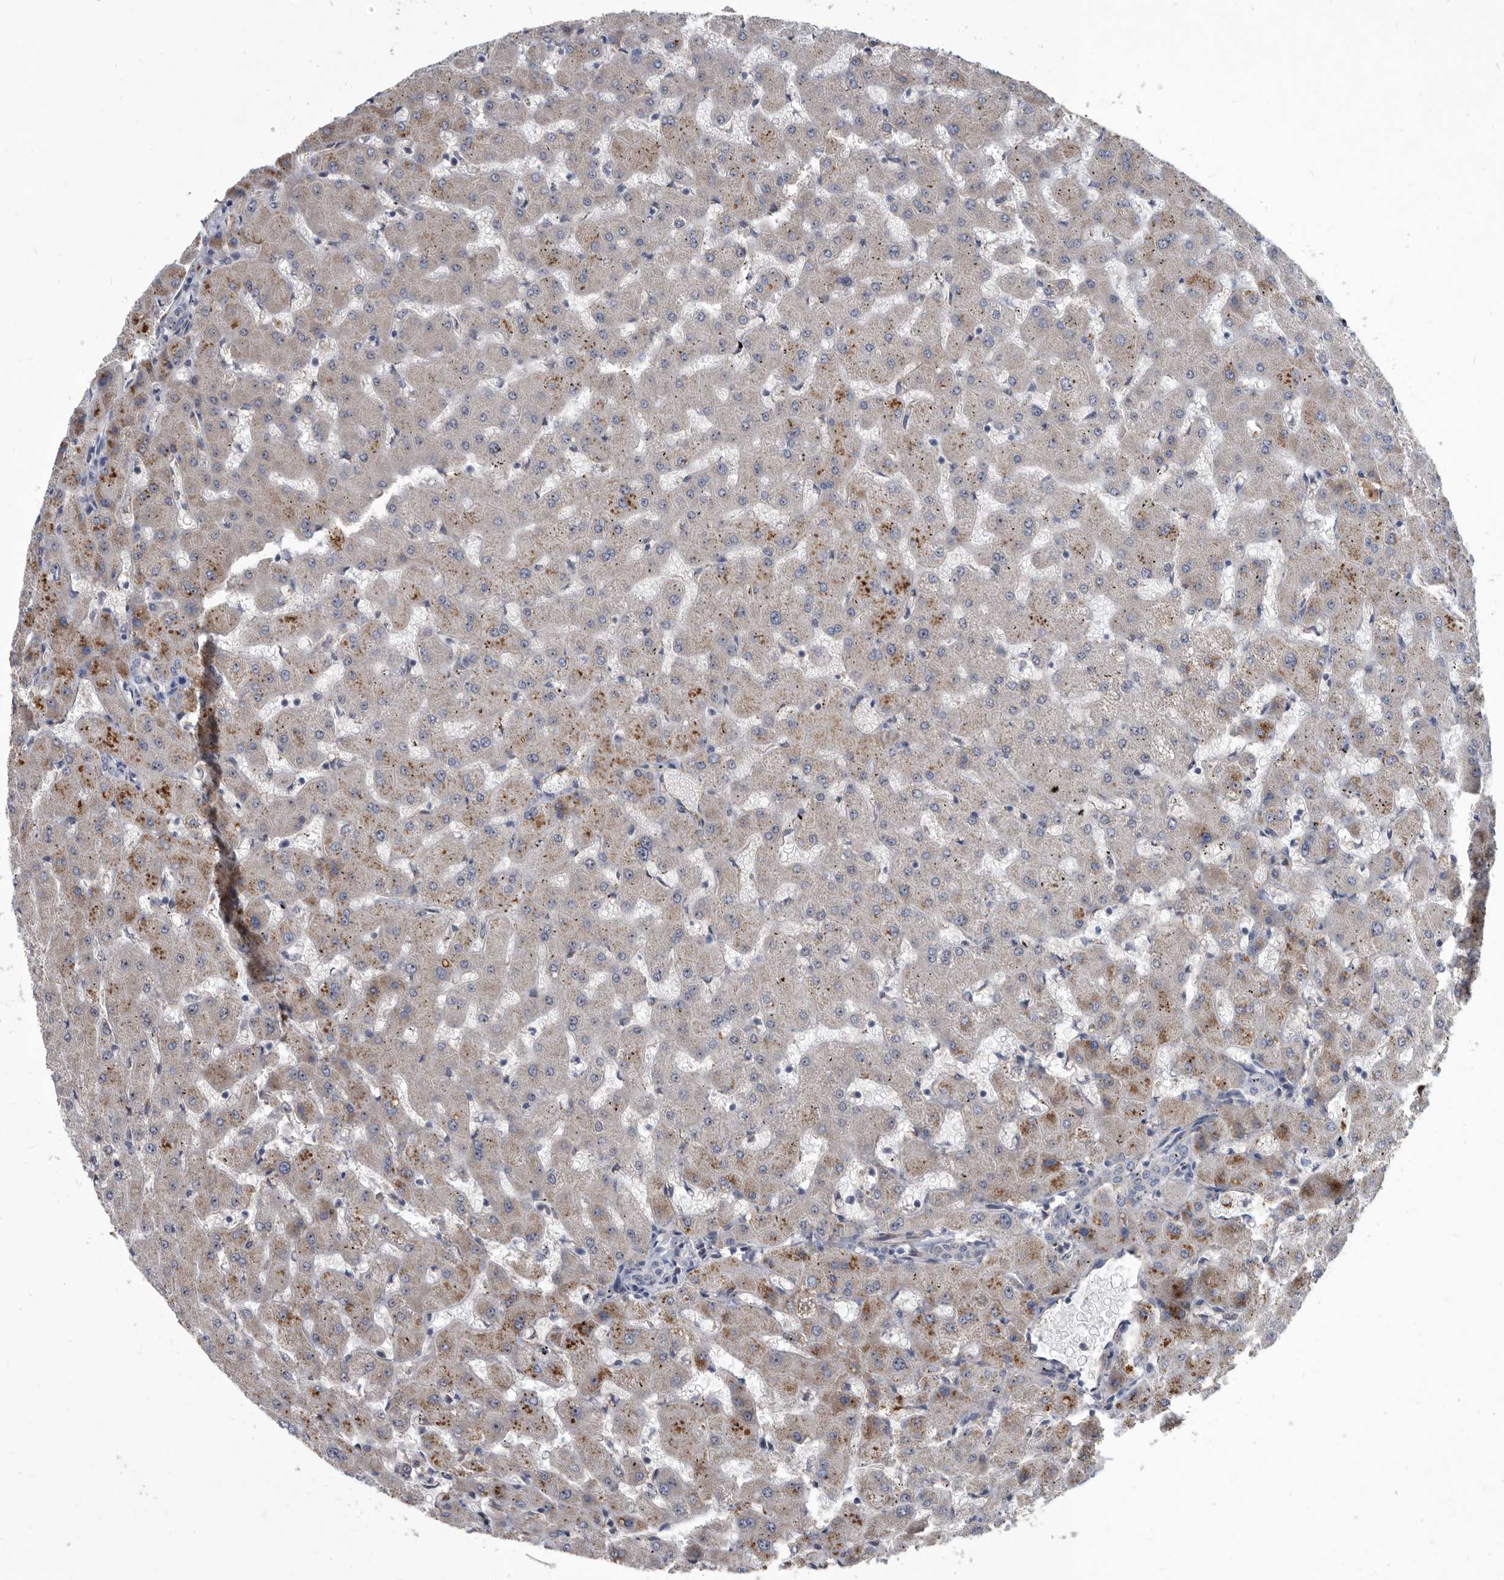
{"staining": {"intensity": "negative", "quantity": "none", "location": "none"}, "tissue": "liver", "cell_type": "Cholangiocytes", "image_type": "normal", "snomed": [{"axis": "morphology", "description": "Normal tissue, NOS"}, {"axis": "topography", "description": "Liver"}], "caption": "Liver was stained to show a protein in brown. There is no significant staining in cholangiocytes.", "gene": "PI15", "patient": {"sex": "female", "age": 63}}